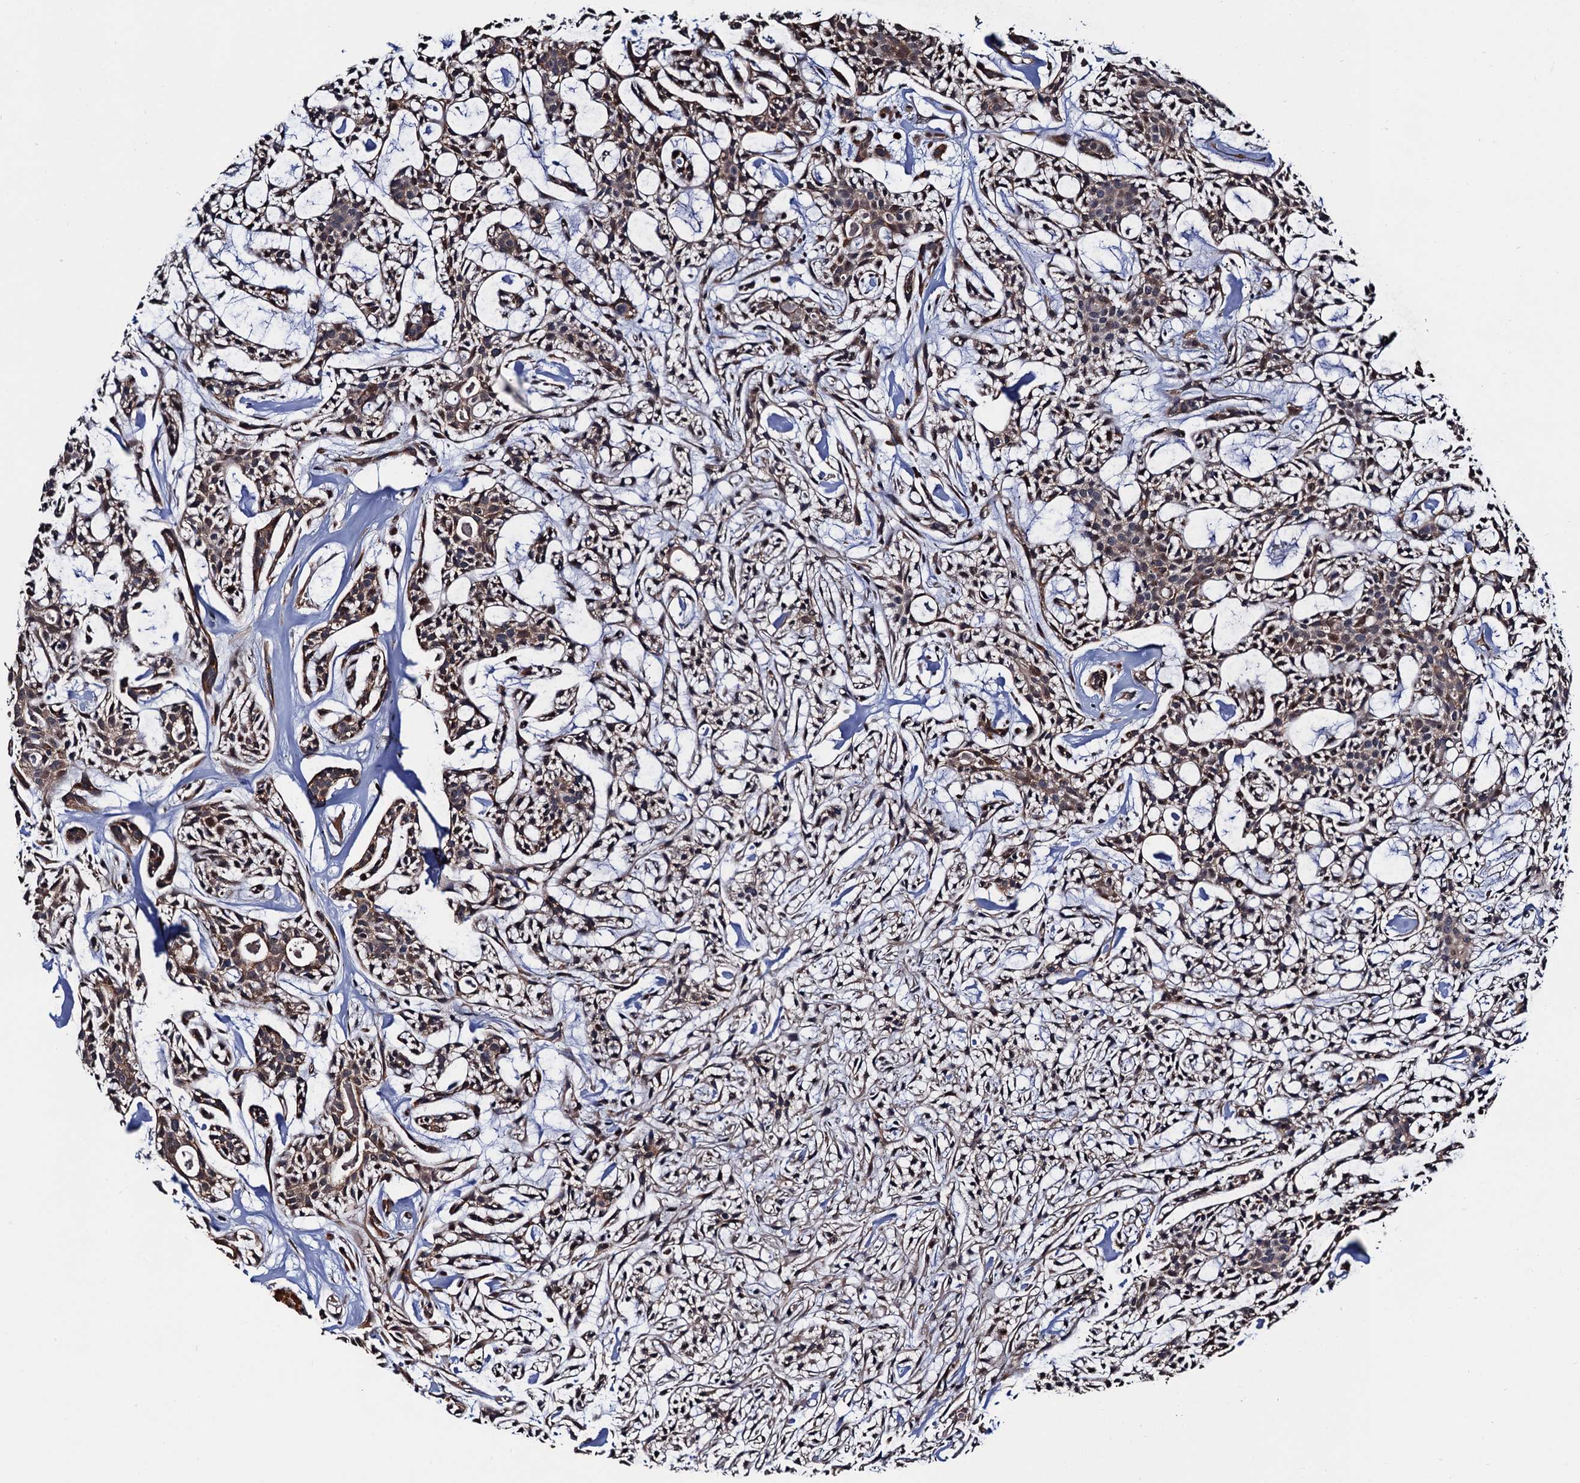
{"staining": {"intensity": "weak", "quantity": ">75%", "location": "cytoplasmic/membranous"}, "tissue": "head and neck cancer", "cell_type": "Tumor cells", "image_type": "cancer", "snomed": [{"axis": "morphology", "description": "Adenocarcinoma, NOS"}, {"axis": "topography", "description": "Salivary gland"}, {"axis": "topography", "description": "Head-Neck"}], "caption": "This is a histology image of IHC staining of head and neck cancer, which shows weak expression in the cytoplasmic/membranous of tumor cells.", "gene": "TRMT112", "patient": {"sex": "male", "age": 55}}